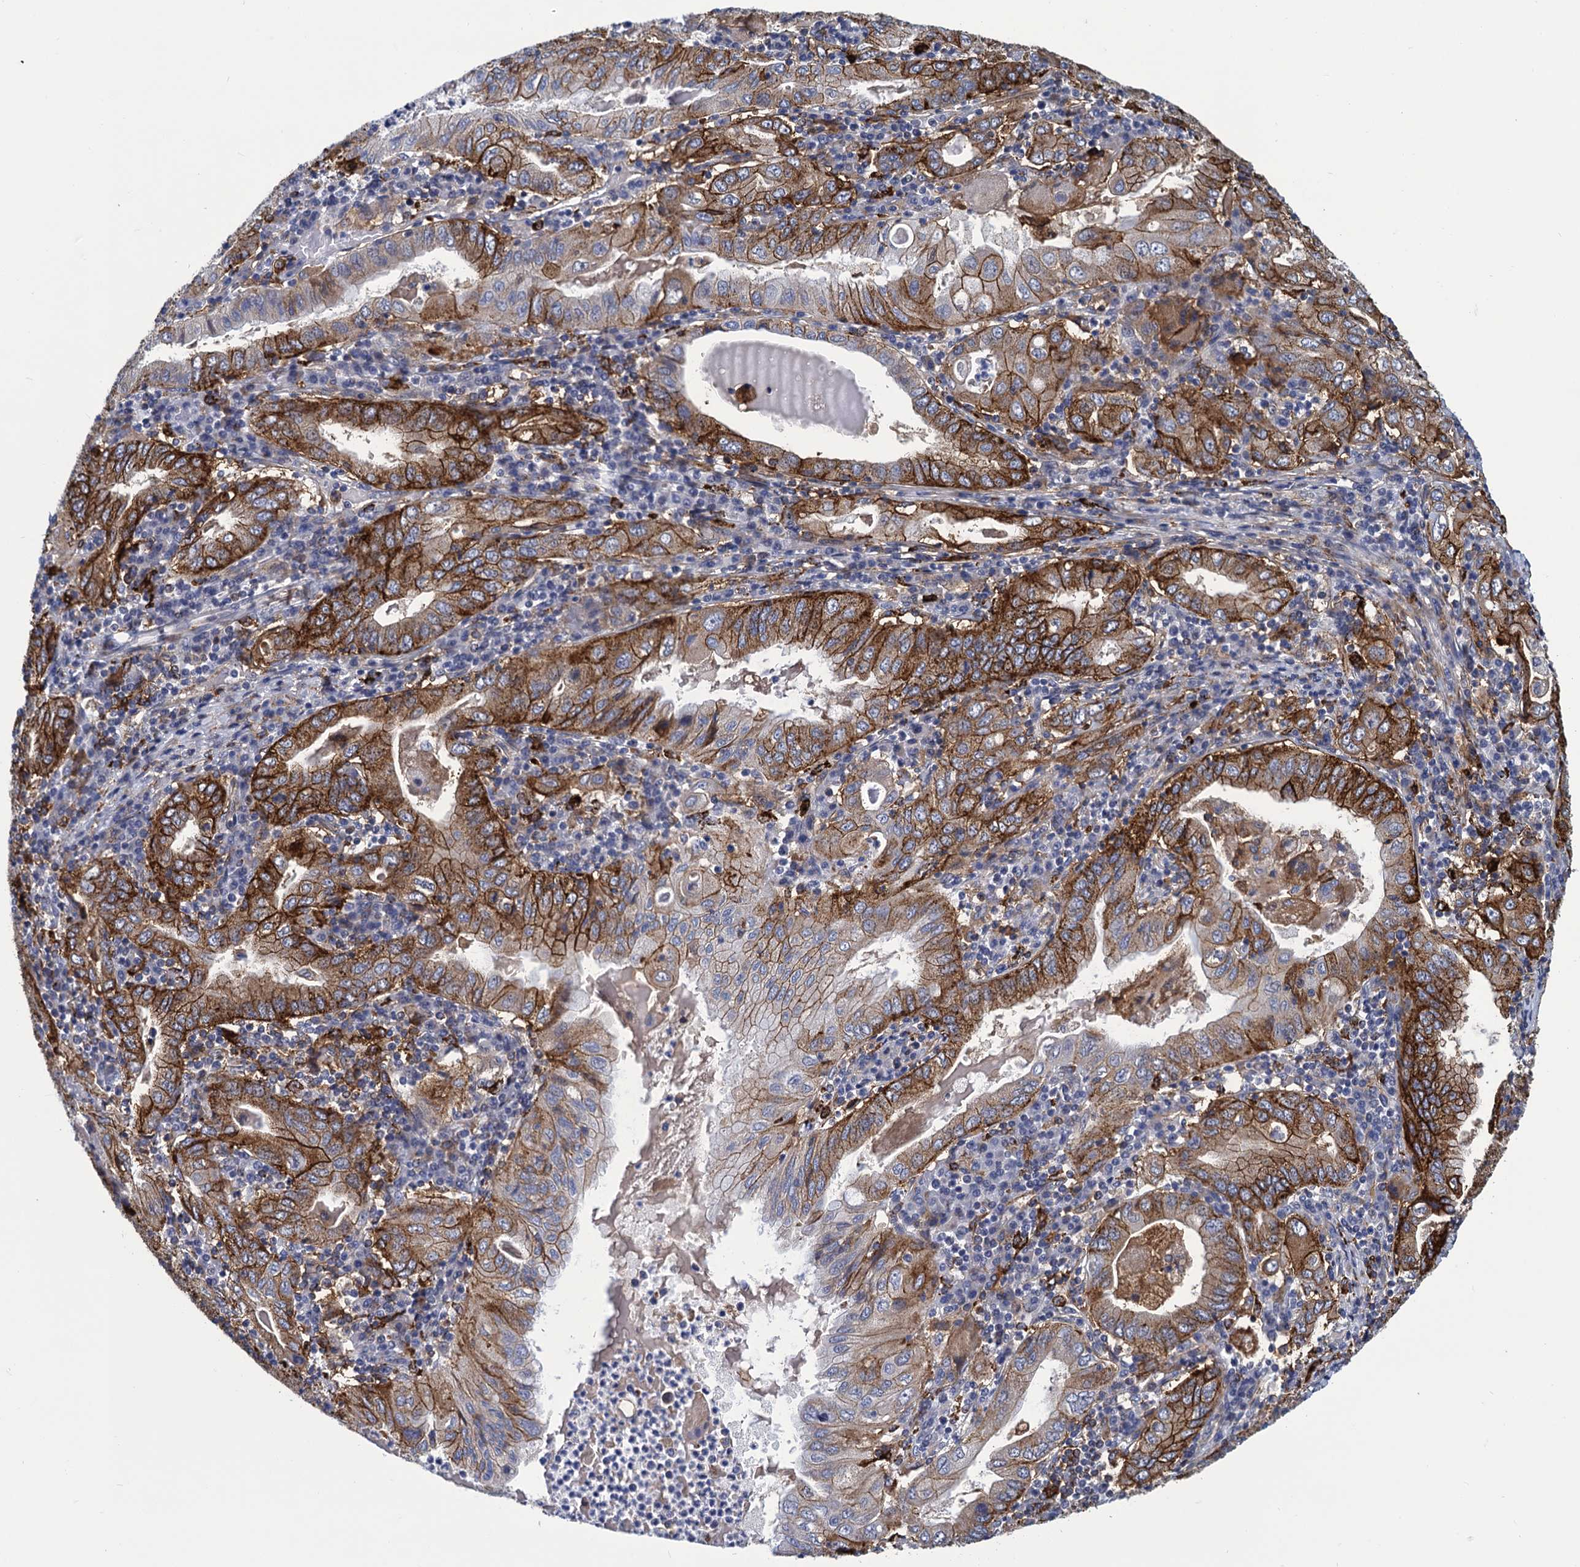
{"staining": {"intensity": "strong", "quantity": ">75%", "location": "cytoplasmic/membranous"}, "tissue": "stomach cancer", "cell_type": "Tumor cells", "image_type": "cancer", "snomed": [{"axis": "morphology", "description": "Normal tissue, NOS"}, {"axis": "morphology", "description": "Adenocarcinoma, NOS"}, {"axis": "topography", "description": "Esophagus"}, {"axis": "topography", "description": "Stomach, upper"}, {"axis": "topography", "description": "Peripheral nerve tissue"}], "caption": "This image exhibits IHC staining of stomach adenocarcinoma, with high strong cytoplasmic/membranous expression in about >75% of tumor cells.", "gene": "DNHD1", "patient": {"sex": "male", "age": 62}}